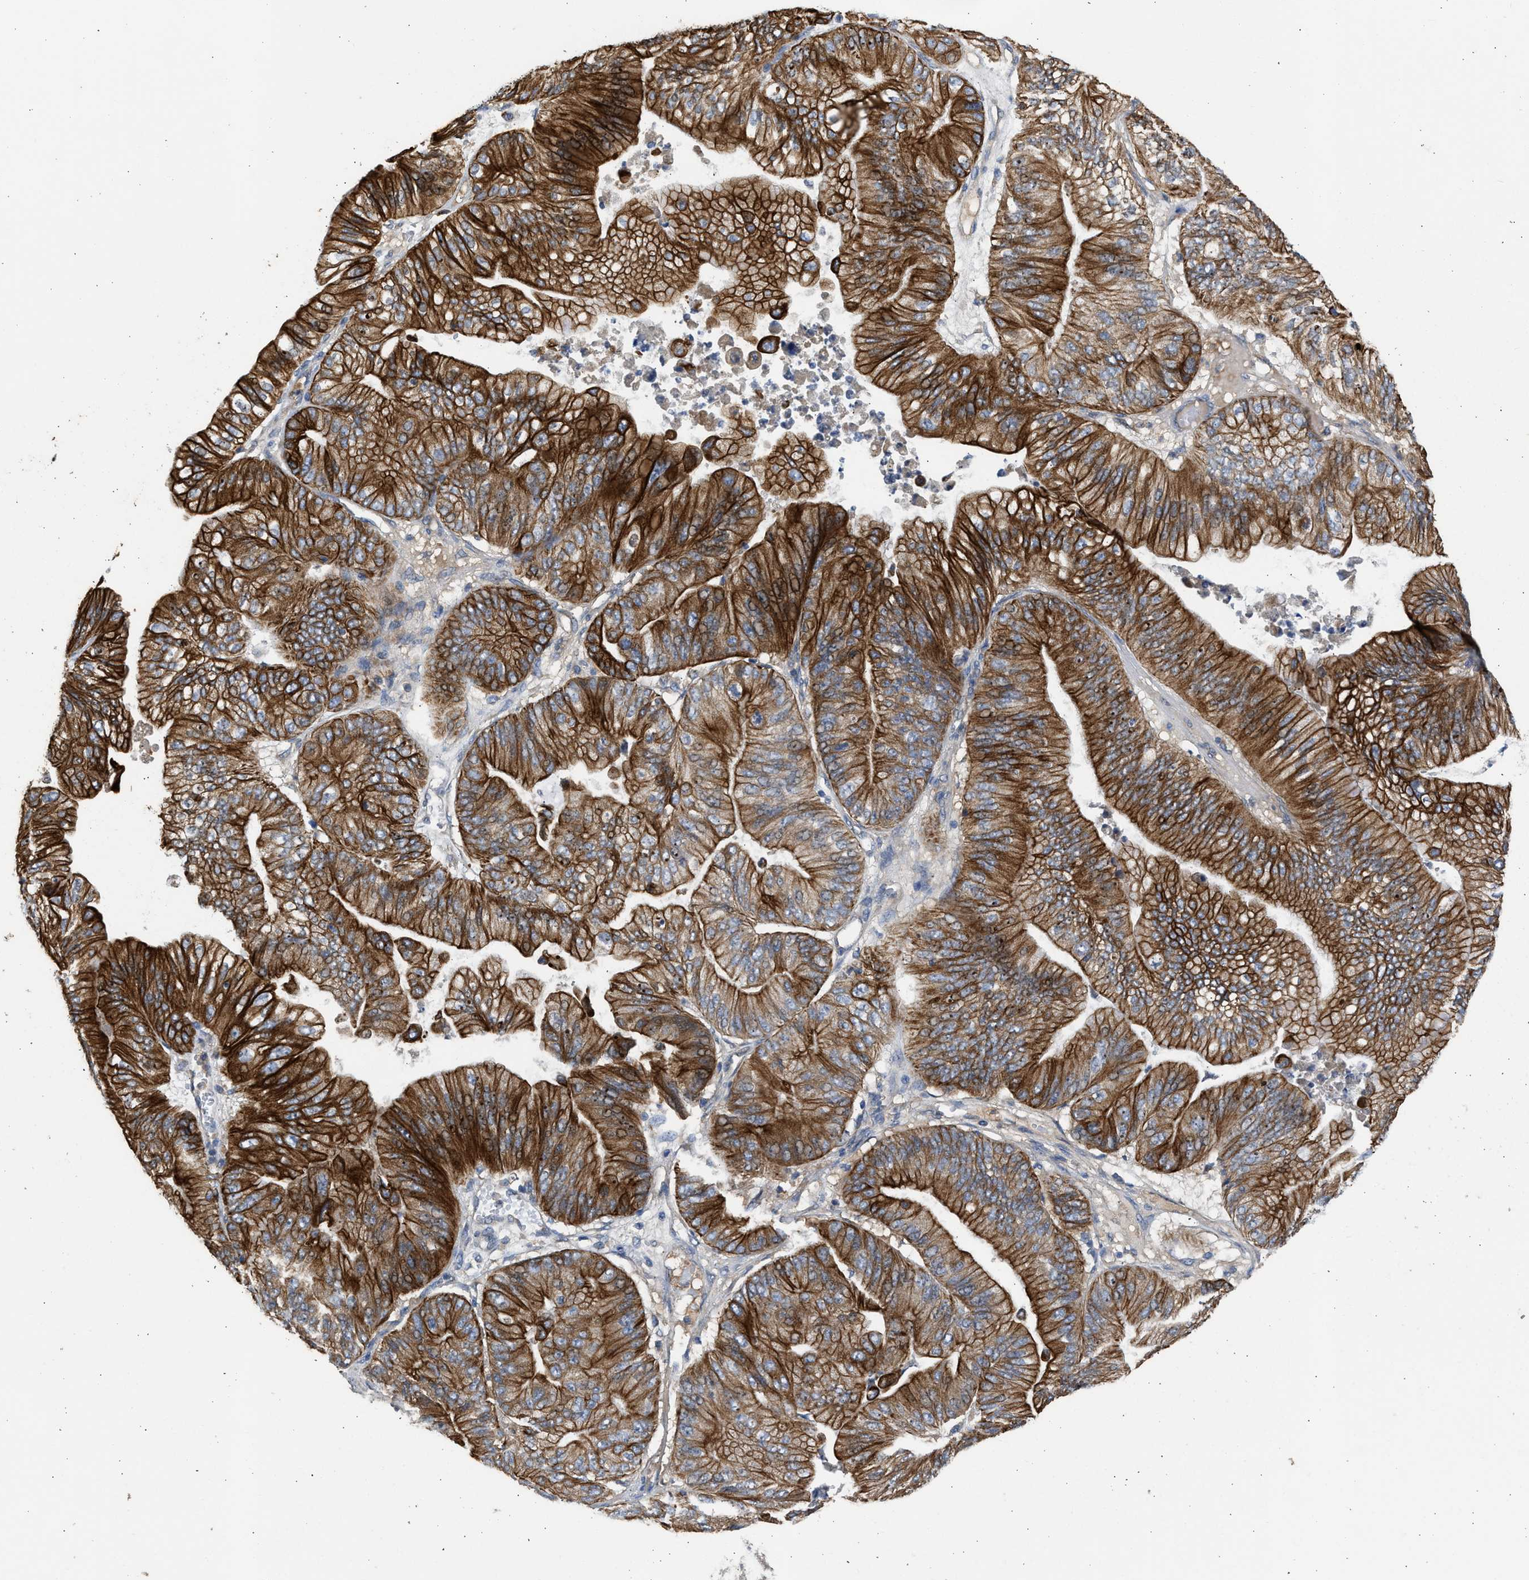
{"staining": {"intensity": "strong", "quantity": ">75%", "location": "cytoplasmic/membranous"}, "tissue": "ovarian cancer", "cell_type": "Tumor cells", "image_type": "cancer", "snomed": [{"axis": "morphology", "description": "Cystadenocarcinoma, mucinous, NOS"}, {"axis": "topography", "description": "Ovary"}], "caption": "DAB (3,3'-diaminobenzidine) immunohistochemical staining of human ovarian mucinous cystadenocarcinoma displays strong cytoplasmic/membranous protein staining in approximately >75% of tumor cells.", "gene": "CSRNP2", "patient": {"sex": "female", "age": 61}}